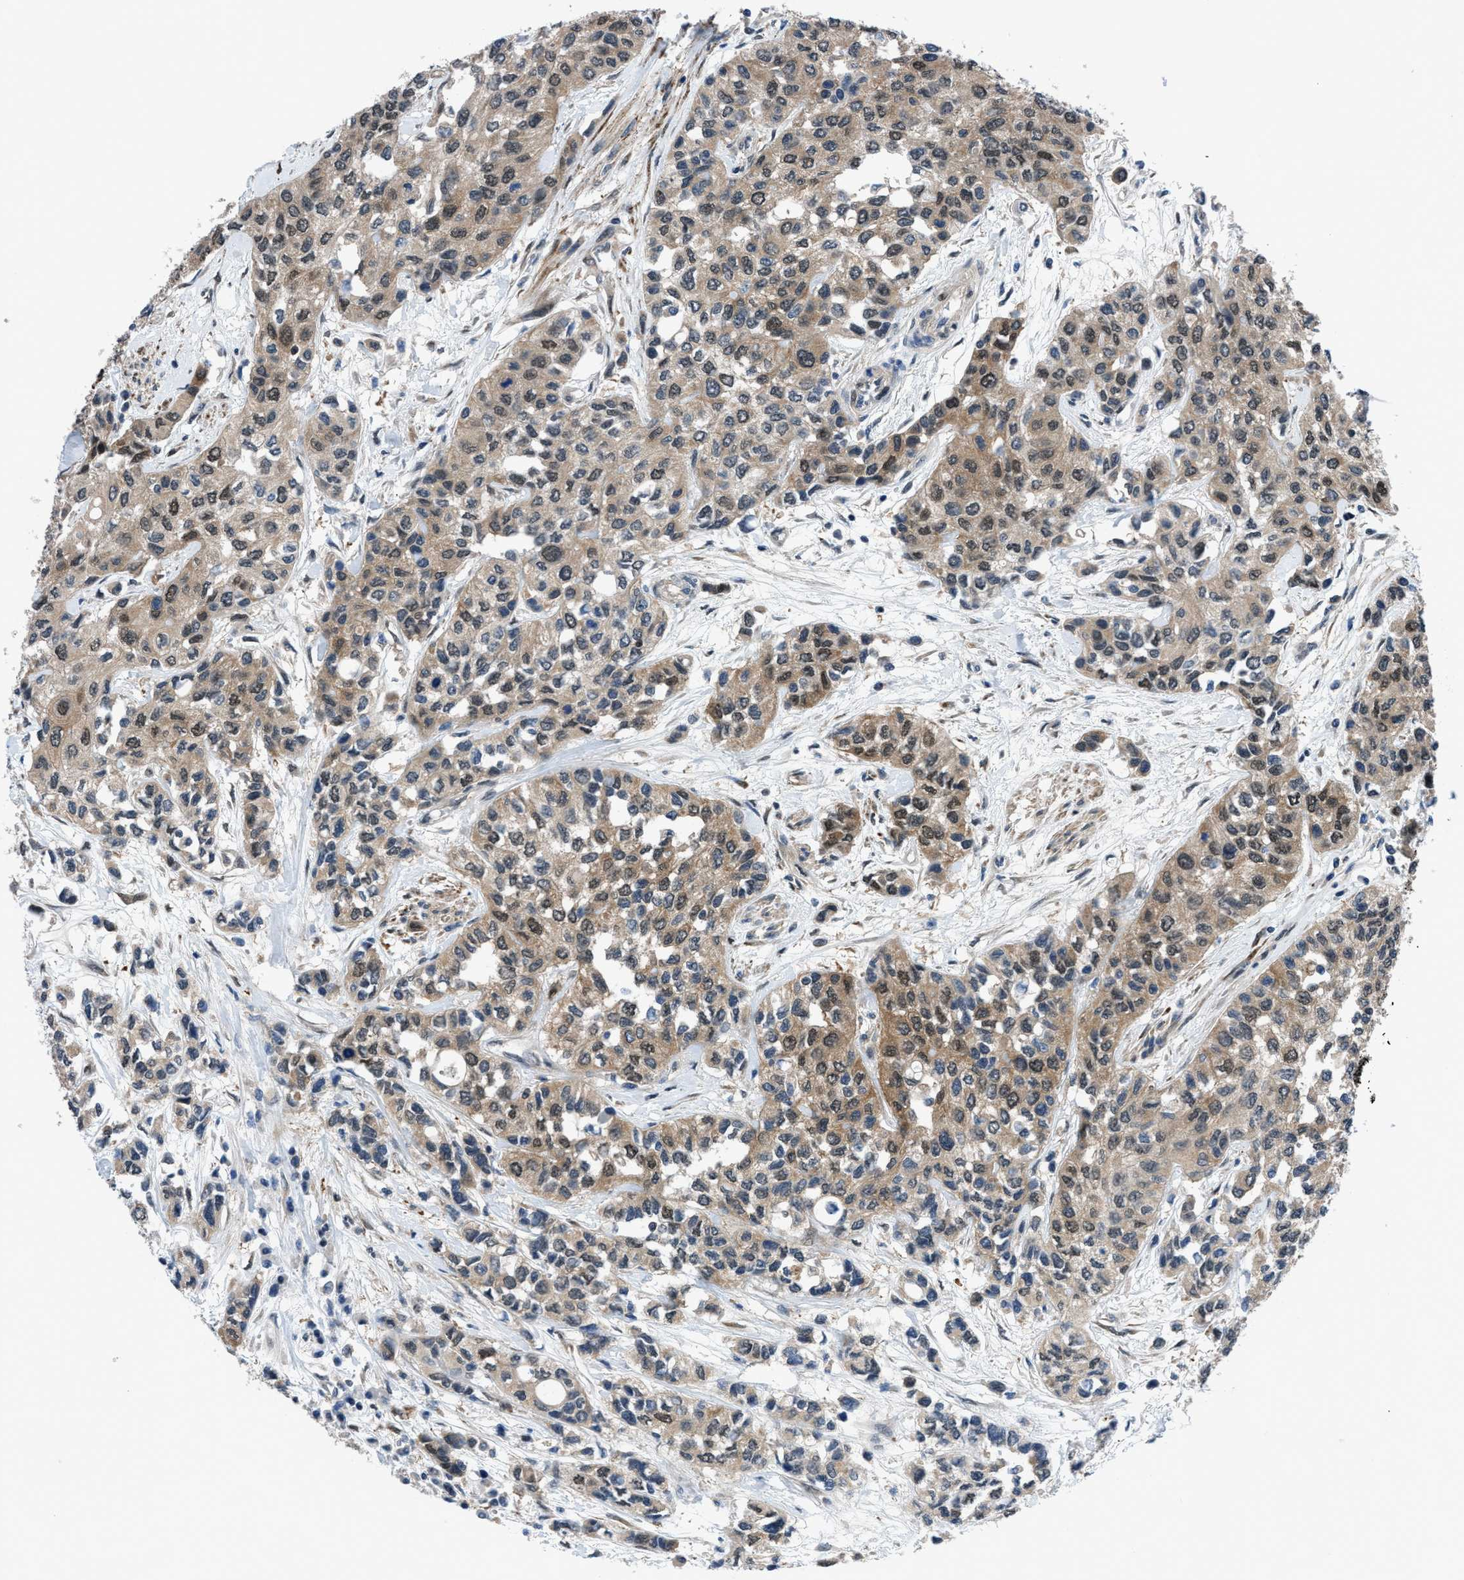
{"staining": {"intensity": "moderate", "quantity": ">75%", "location": "cytoplasmic/membranous,nuclear"}, "tissue": "urothelial cancer", "cell_type": "Tumor cells", "image_type": "cancer", "snomed": [{"axis": "morphology", "description": "Urothelial carcinoma, High grade"}, {"axis": "topography", "description": "Urinary bladder"}], "caption": "The immunohistochemical stain highlights moderate cytoplasmic/membranous and nuclear expression in tumor cells of urothelial carcinoma (high-grade) tissue.", "gene": "TMEM45B", "patient": {"sex": "female", "age": 56}}